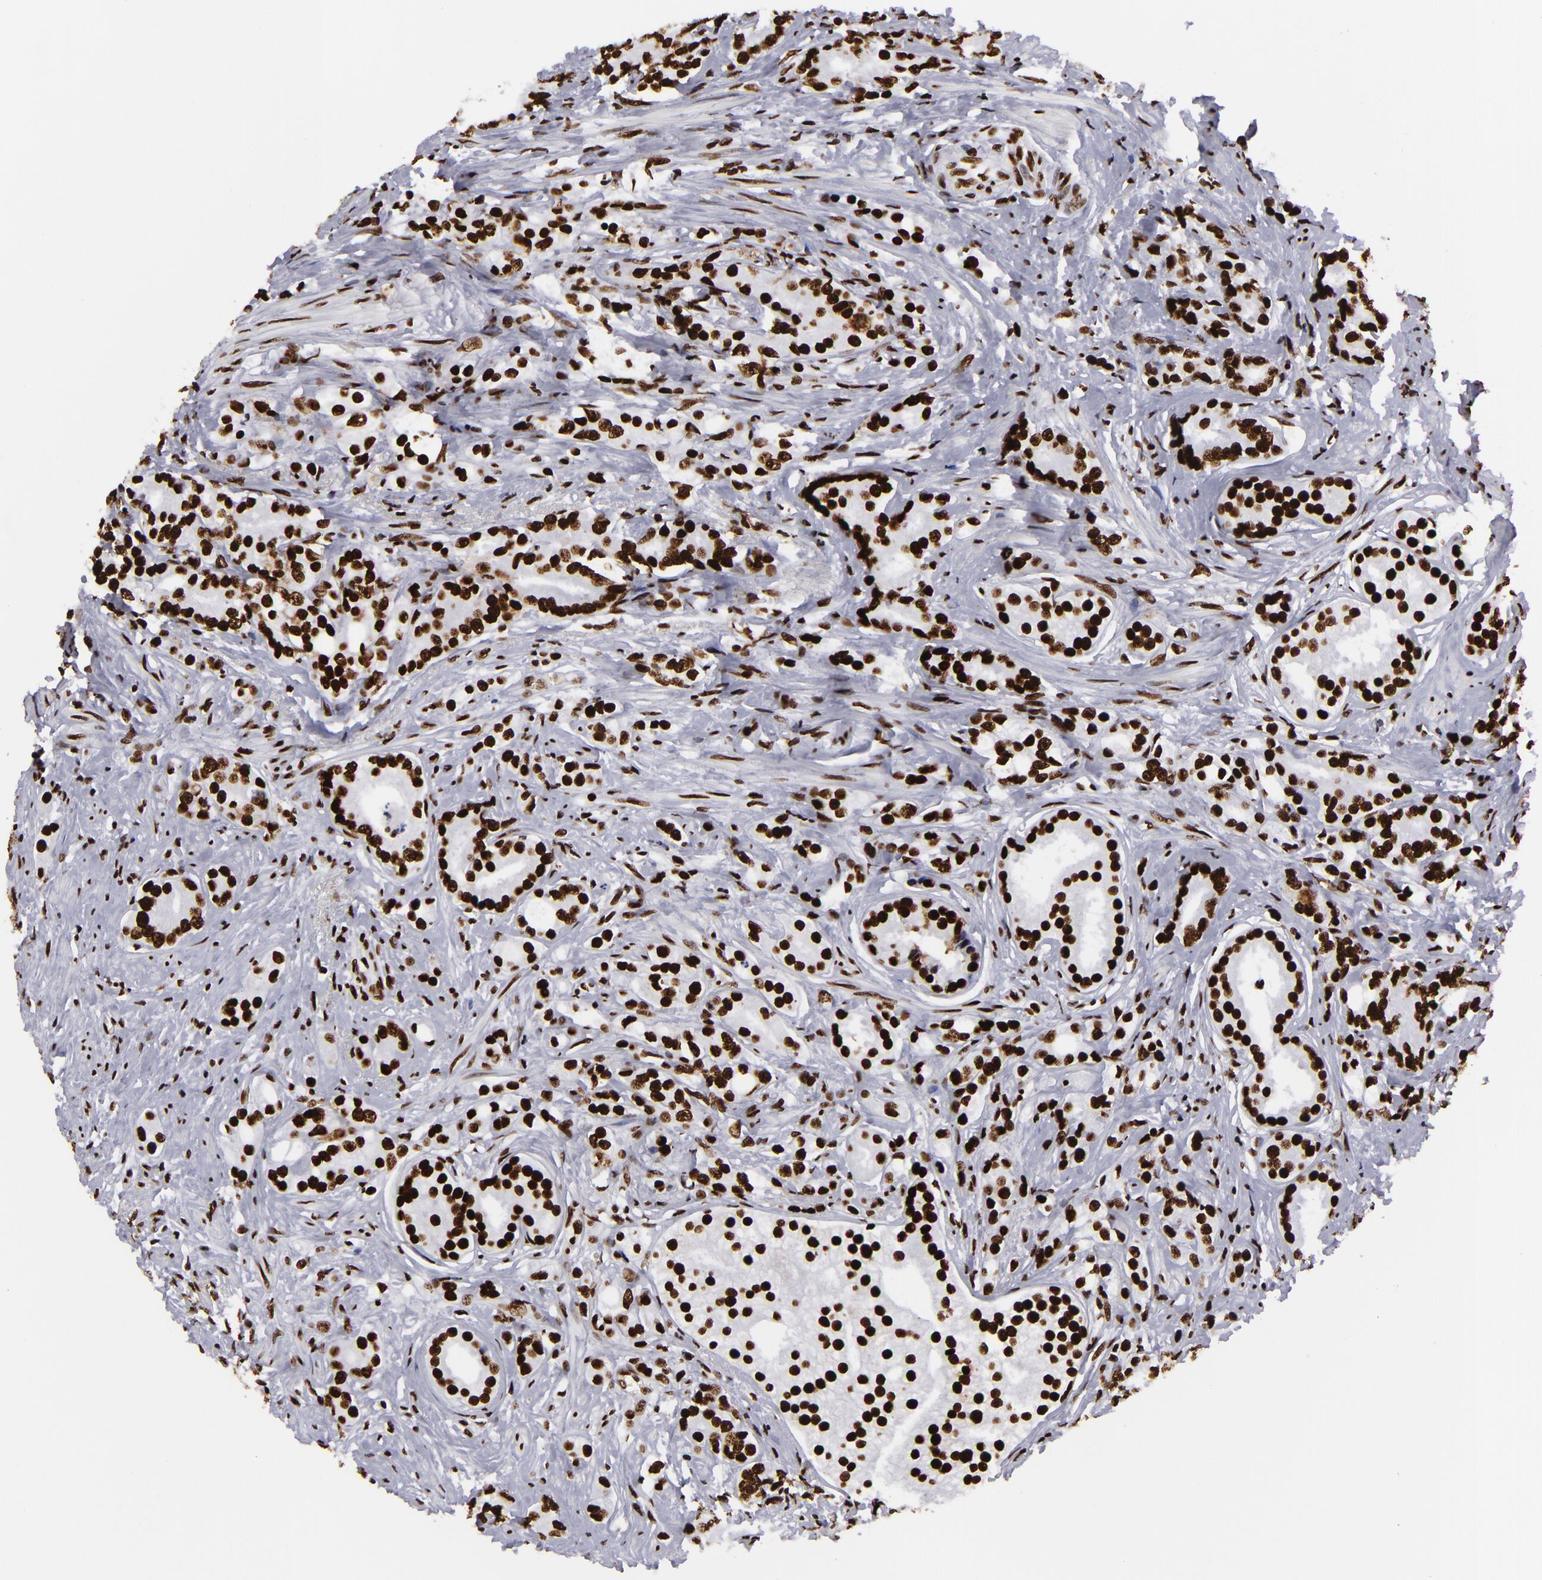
{"staining": {"intensity": "strong", "quantity": ">75%", "location": "nuclear"}, "tissue": "prostate cancer", "cell_type": "Tumor cells", "image_type": "cancer", "snomed": [{"axis": "morphology", "description": "Adenocarcinoma, Medium grade"}, {"axis": "topography", "description": "Prostate"}], "caption": "The micrograph exhibits staining of prostate cancer (medium-grade adenocarcinoma), revealing strong nuclear protein expression (brown color) within tumor cells.", "gene": "SAFB", "patient": {"sex": "male", "age": 59}}